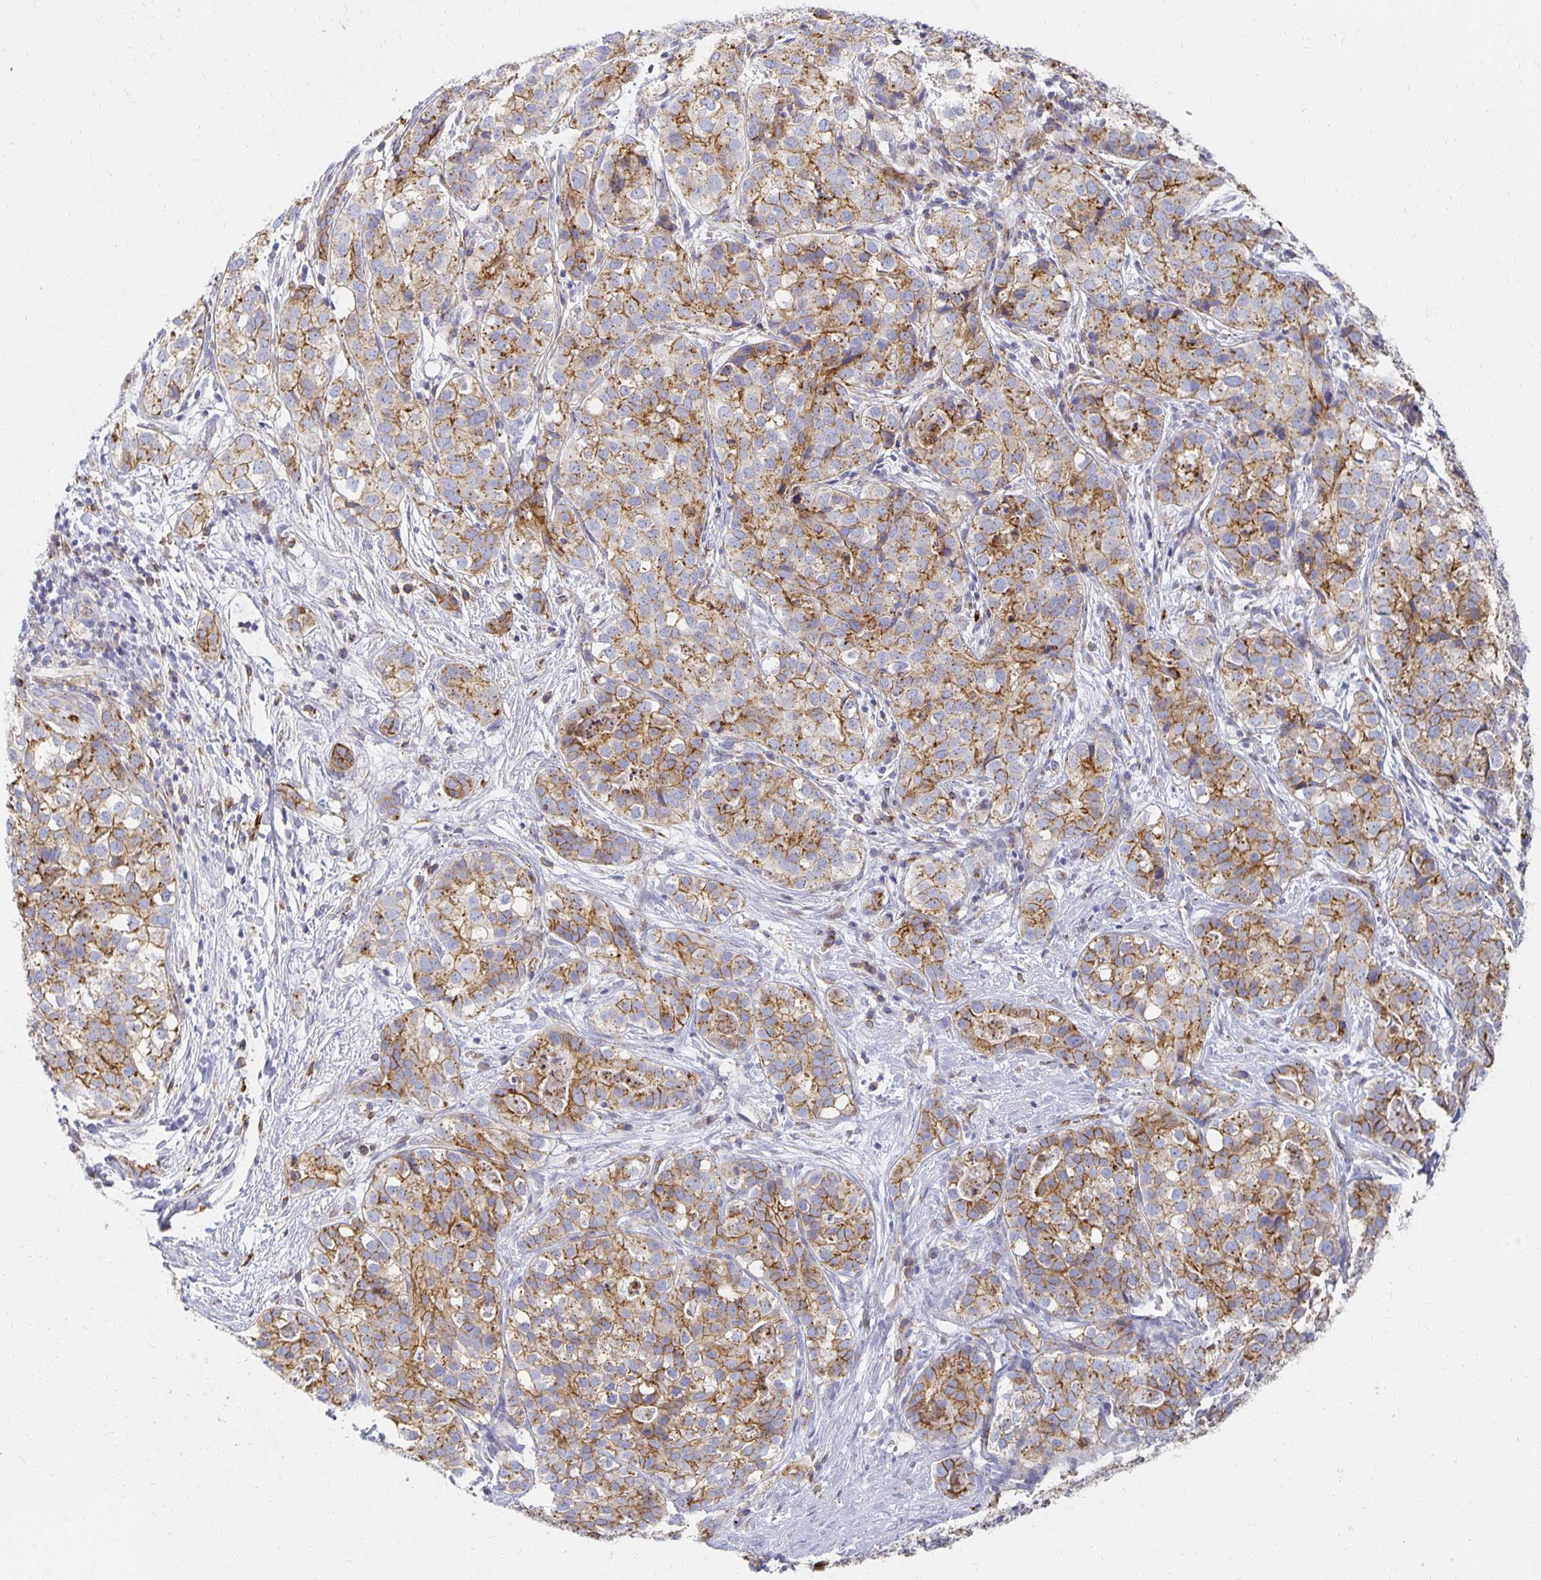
{"staining": {"intensity": "moderate", "quantity": ">75%", "location": "cytoplasmic/membranous"}, "tissue": "liver cancer", "cell_type": "Tumor cells", "image_type": "cancer", "snomed": [{"axis": "morphology", "description": "Cholangiocarcinoma"}, {"axis": "topography", "description": "Liver"}], "caption": "About >75% of tumor cells in human liver cancer (cholangiocarcinoma) reveal moderate cytoplasmic/membranous protein expression as visualized by brown immunohistochemical staining.", "gene": "TAAR1", "patient": {"sex": "male", "age": 56}}